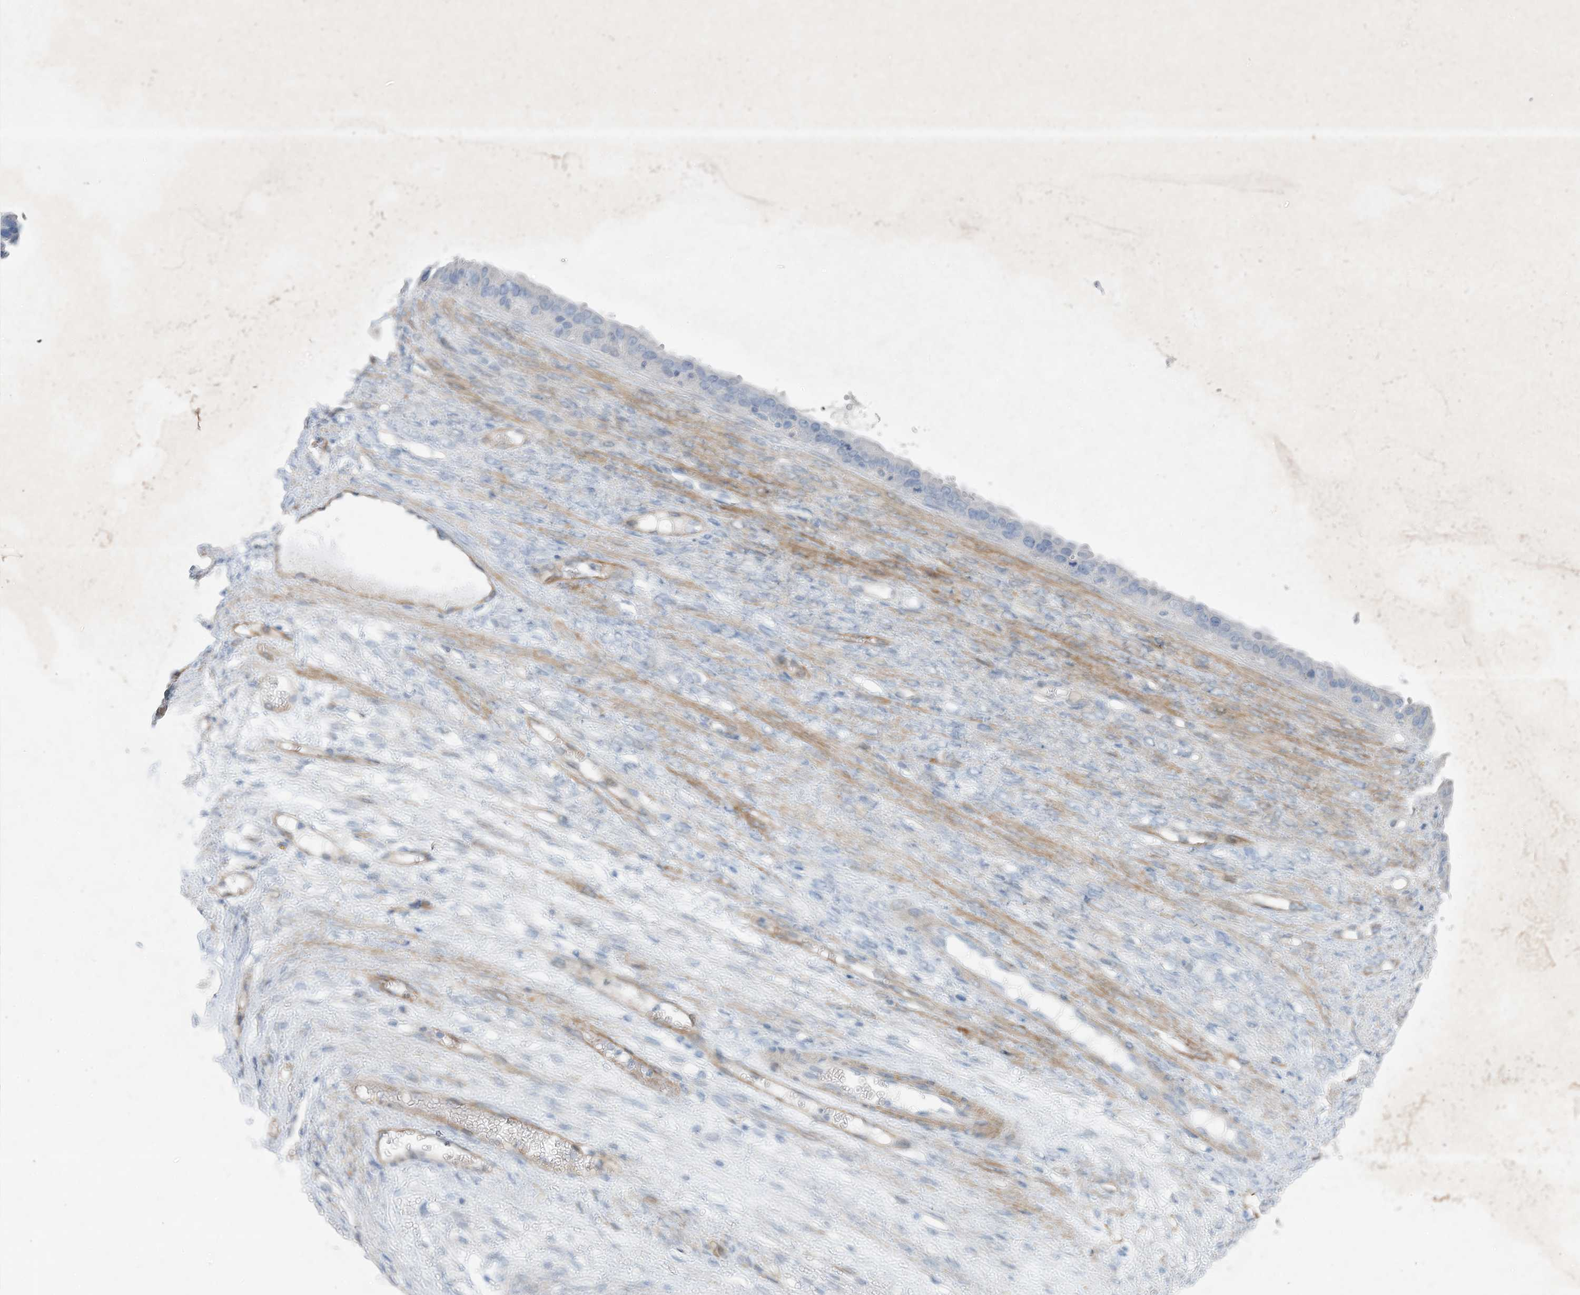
{"staining": {"intensity": "negative", "quantity": "none", "location": "none"}, "tissue": "ovarian cancer", "cell_type": "Tumor cells", "image_type": "cancer", "snomed": [{"axis": "morphology", "description": "Cystadenocarcinoma, serous, NOS"}, {"axis": "topography", "description": "Ovary"}], "caption": "Ovarian serous cystadenocarcinoma was stained to show a protein in brown. There is no significant positivity in tumor cells.", "gene": "PGM5", "patient": {"sex": "female", "age": 58}}